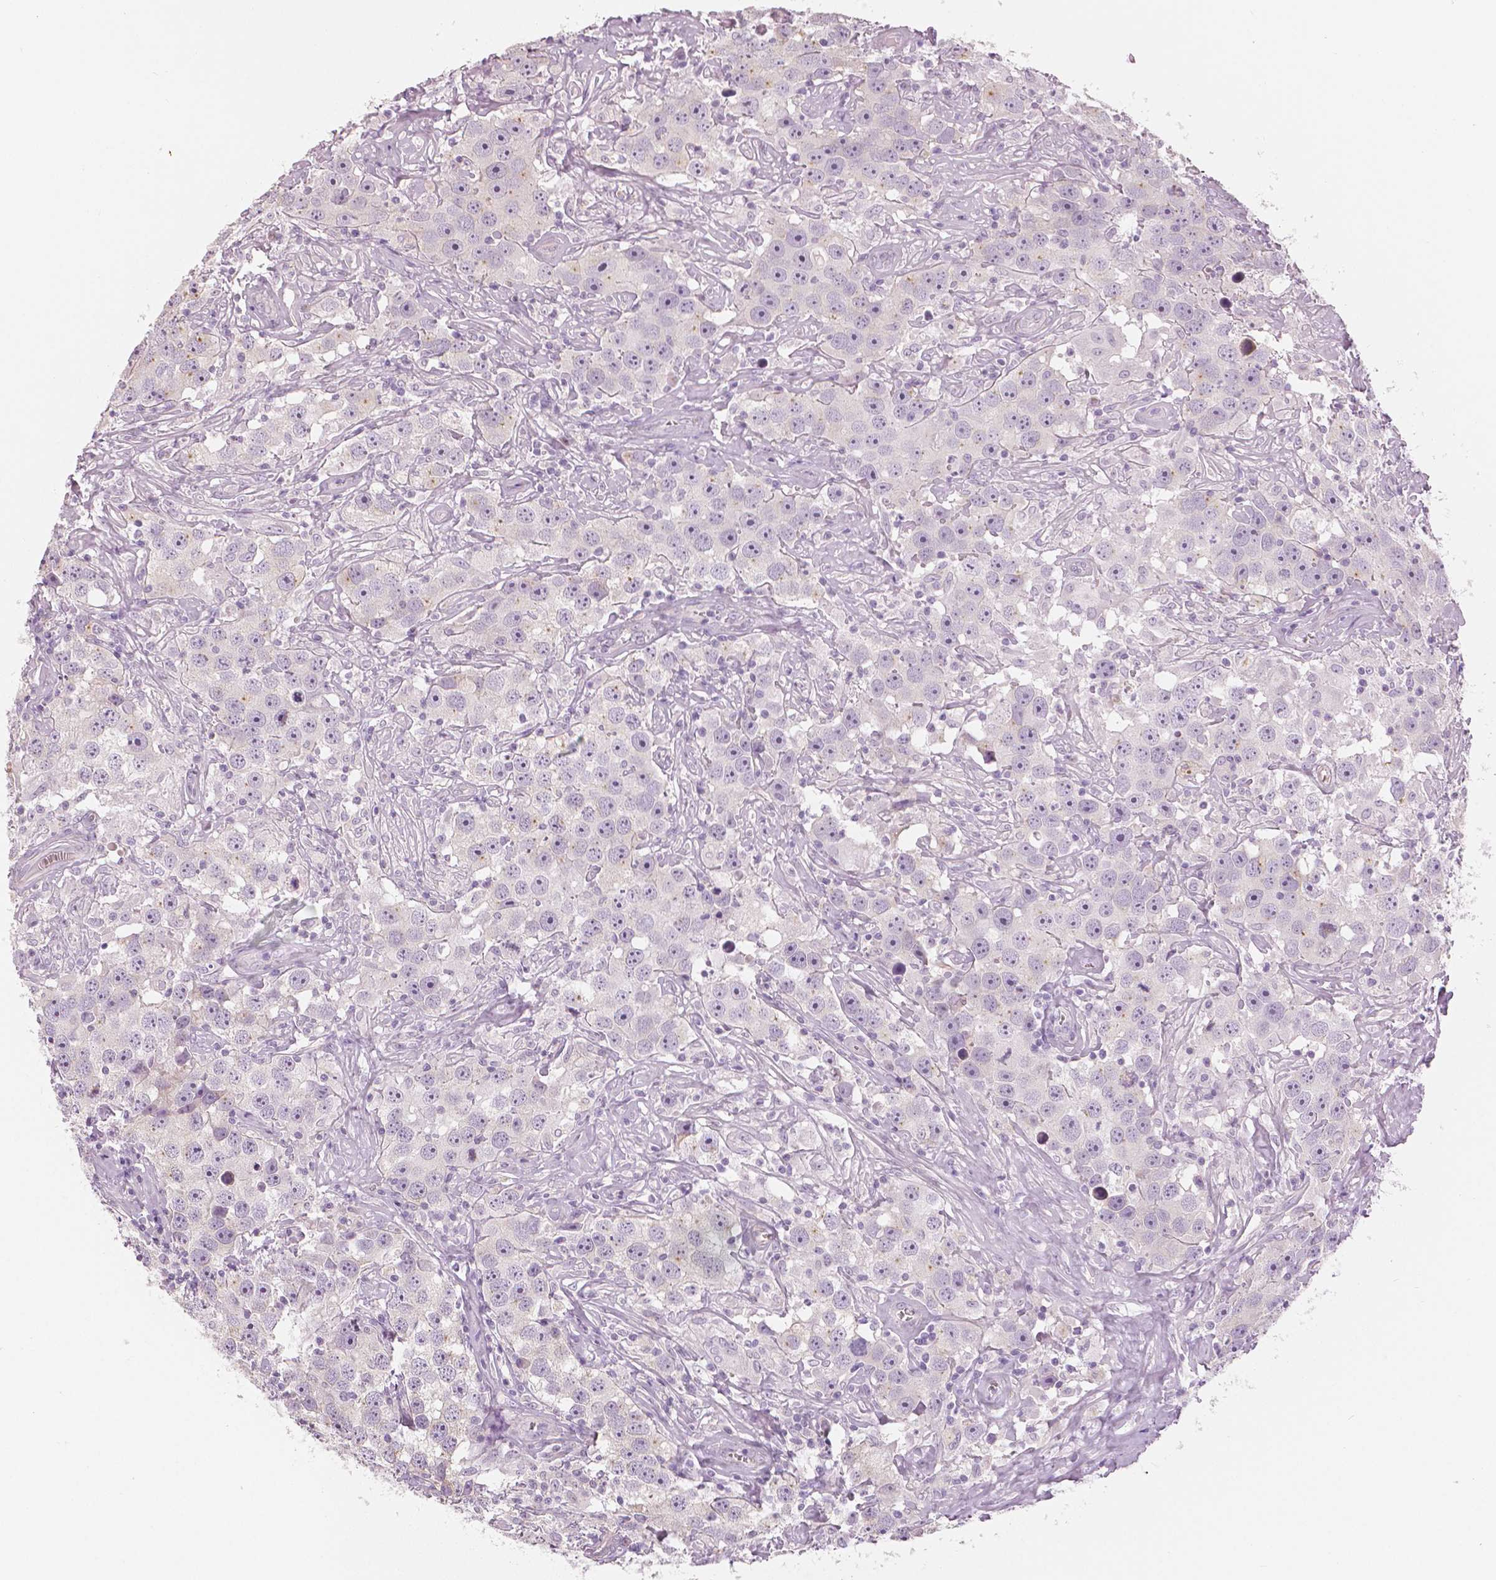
{"staining": {"intensity": "negative", "quantity": "none", "location": "none"}, "tissue": "testis cancer", "cell_type": "Tumor cells", "image_type": "cancer", "snomed": [{"axis": "morphology", "description": "Seminoma, NOS"}, {"axis": "topography", "description": "Testis"}], "caption": "A high-resolution image shows immunohistochemistry (IHC) staining of testis seminoma, which reveals no significant positivity in tumor cells. (DAB immunohistochemistry, high magnification).", "gene": "SLC24A1", "patient": {"sex": "male", "age": 49}}